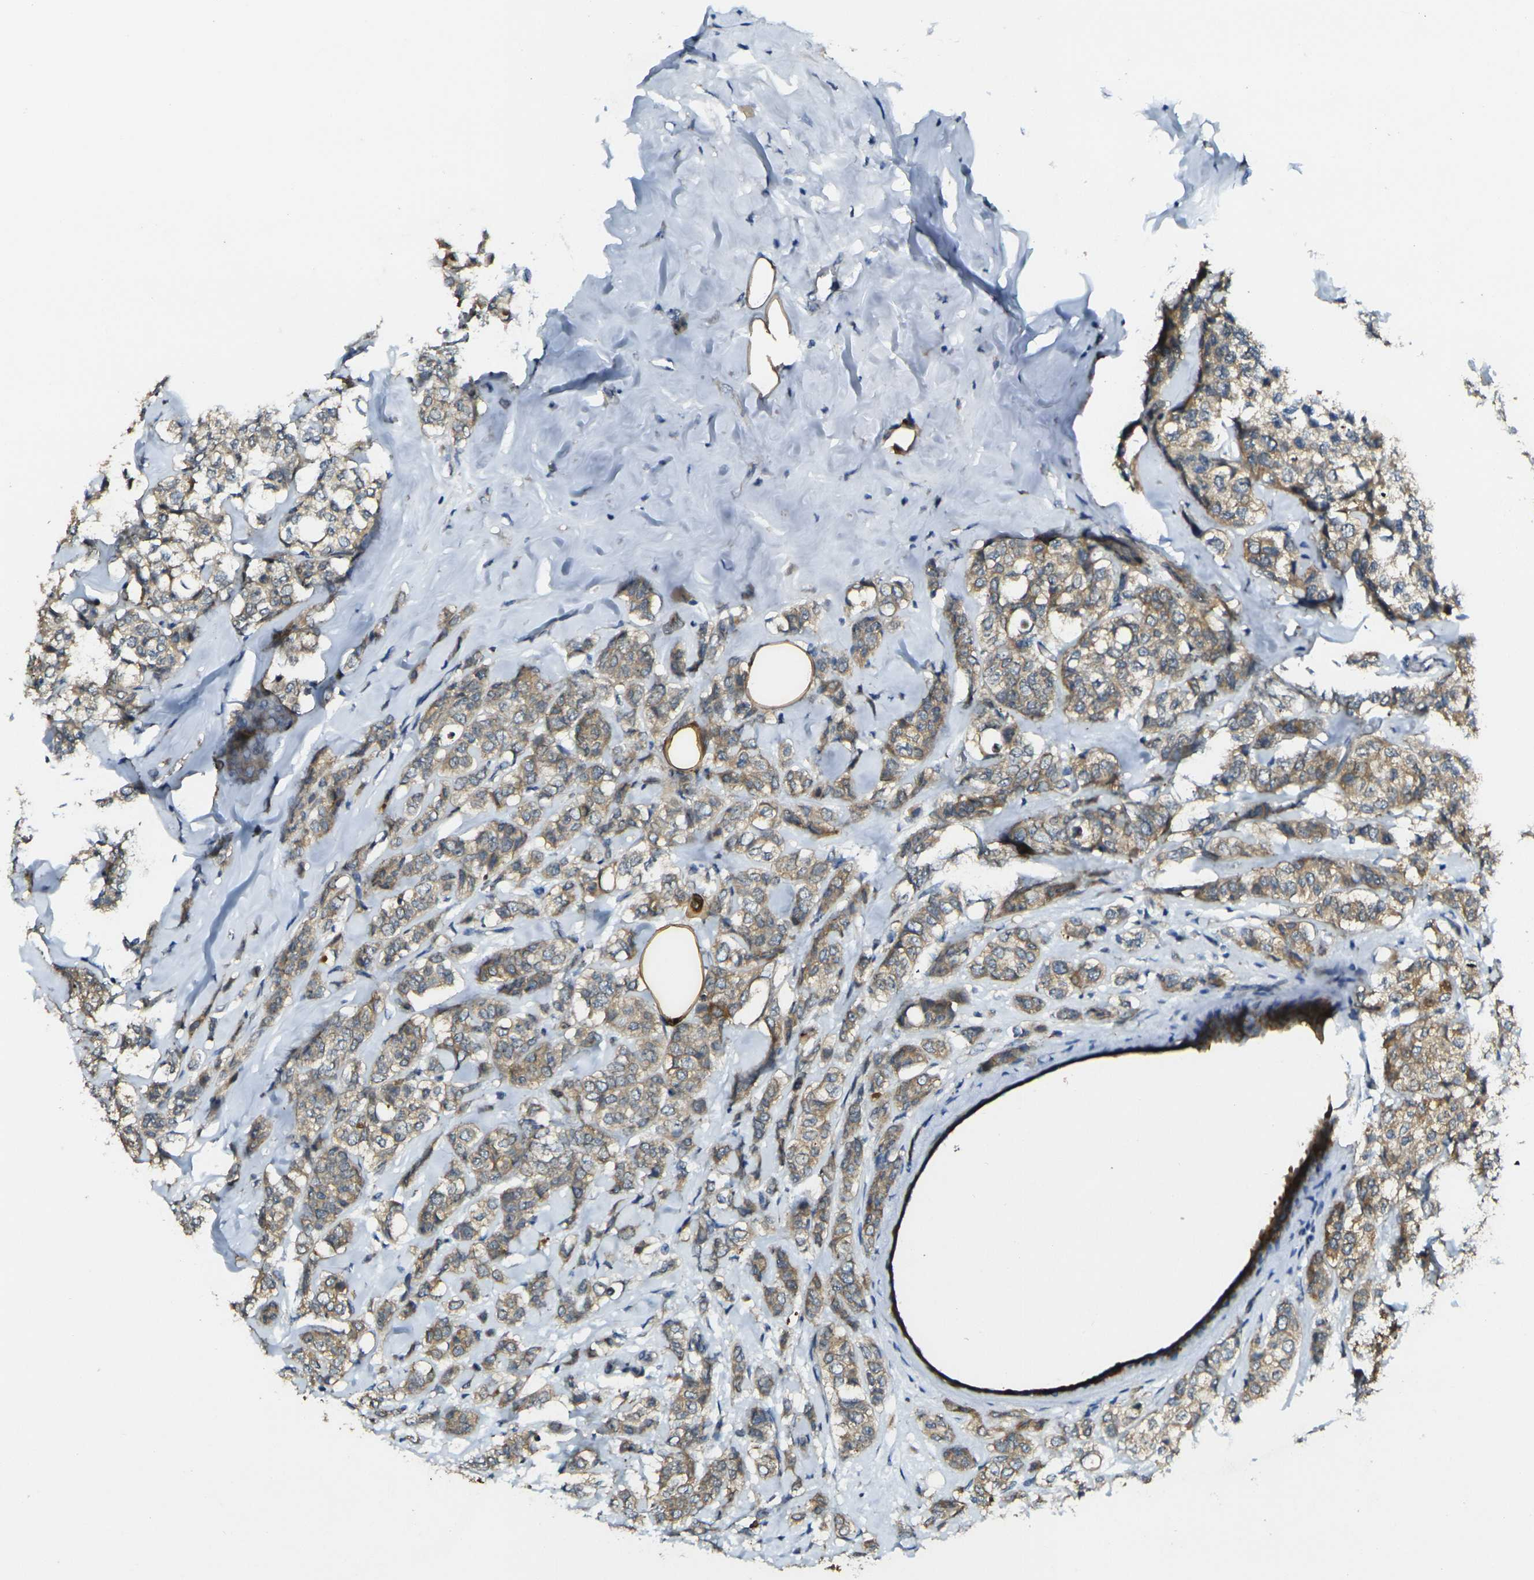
{"staining": {"intensity": "moderate", "quantity": ">75%", "location": "cytoplasmic/membranous"}, "tissue": "breast cancer", "cell_type": "Tumor cells", "image_type": "cancer", "snomed": [{"axis": "morphology", "description": "Lobular carcinoma"}, {"axis": "topography", "description": "Breast"}], "caption": "Tumor cells demonstrate moderate cytoplasmic/membranous expression in about >75% of cells in breast cancer (lobular carcinoma).", "gene": "GNA12", "patient": {"sex": "female", "age": 60}}